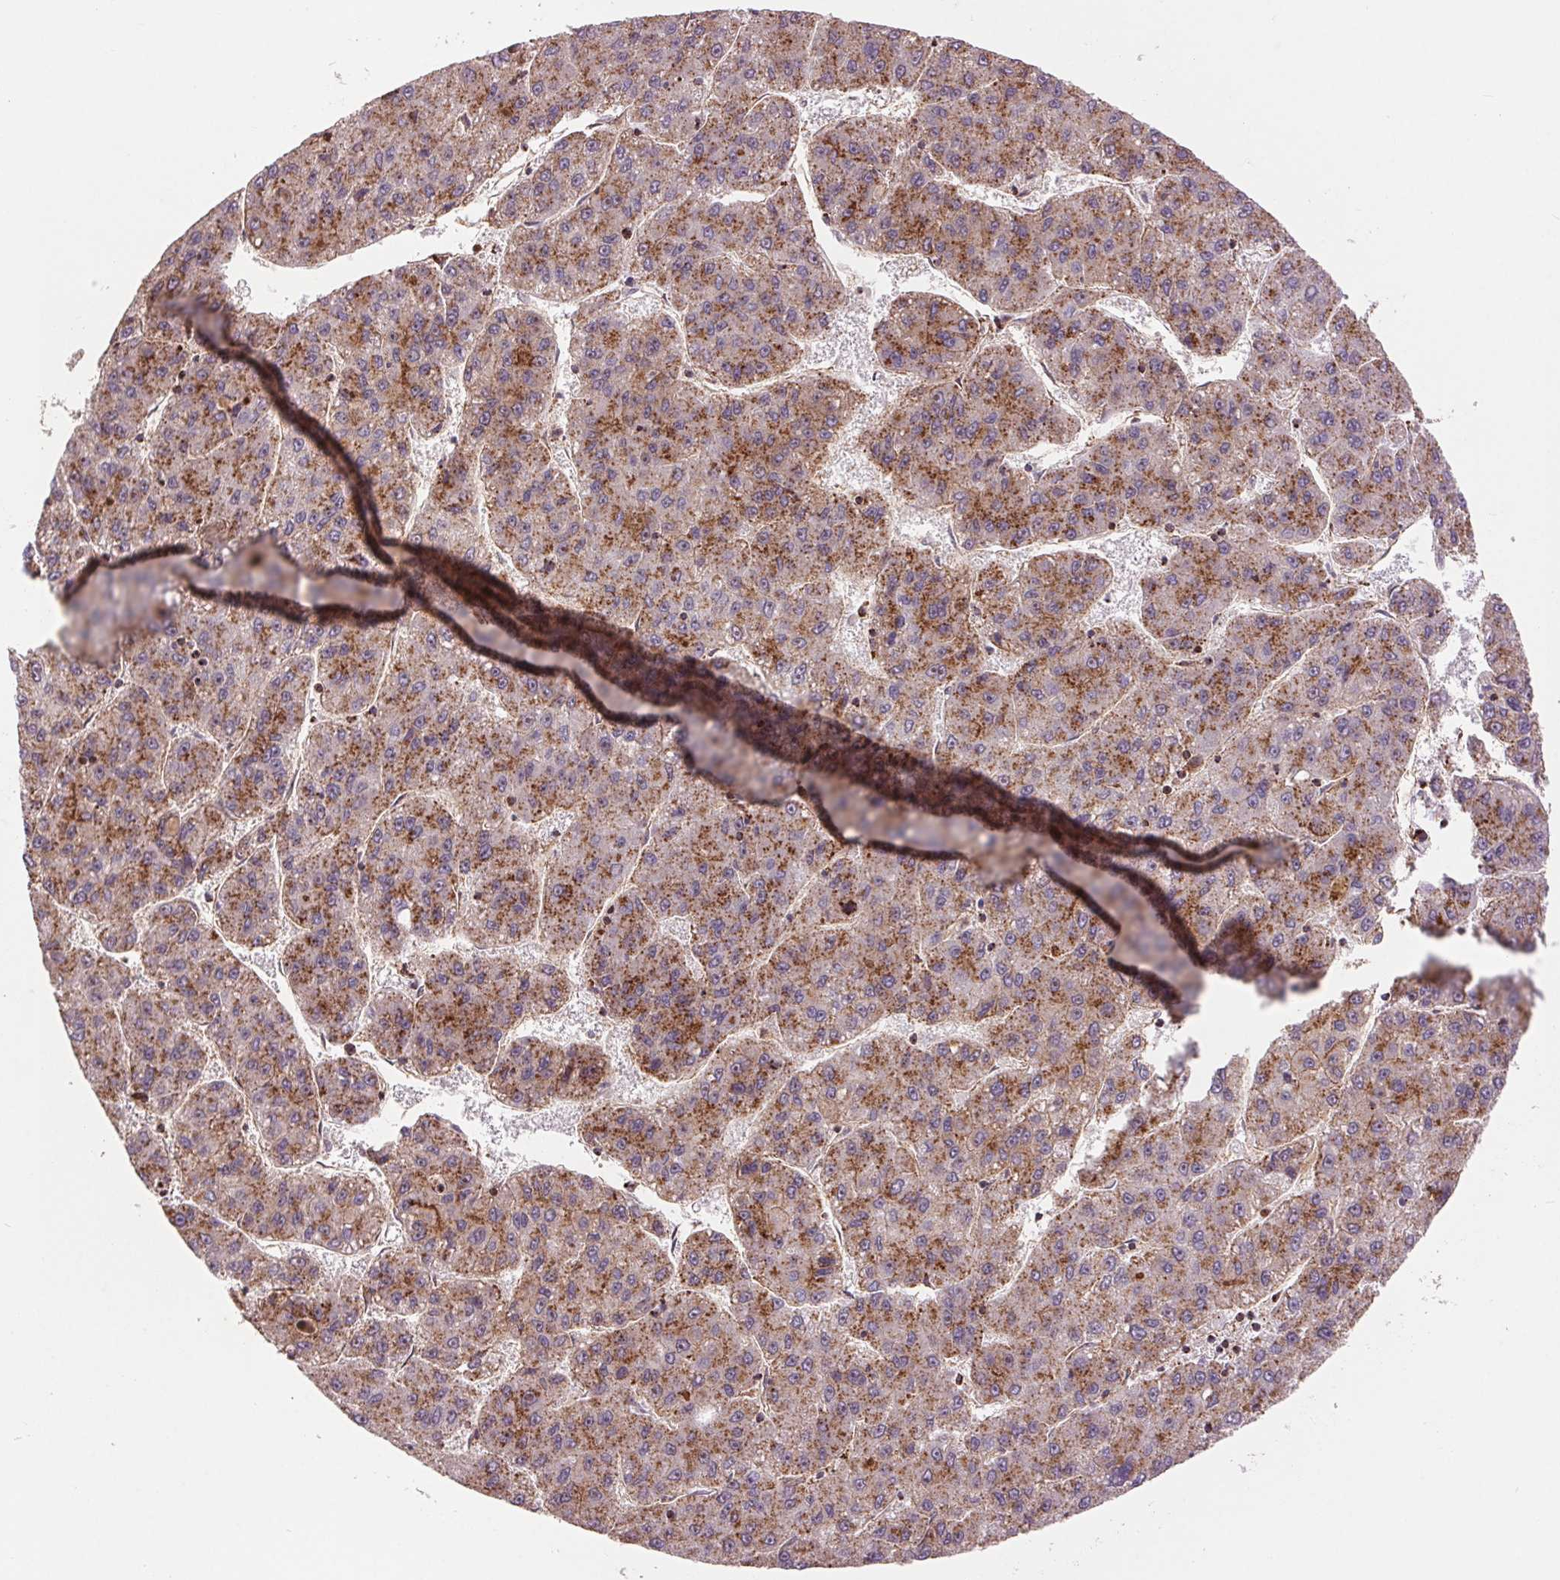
{"staining": {"intensity": "moderate", "quantity": ">75%", "location": "cytoplasmic/membranous"}, "tissue": "liver cancer", "cell_type": "Tumor cells", "image_type": "cancer", "snomed": [{"axis": "morphology", "description": "Carcinoma, Hepatocellular, NOS"}, {"axis": "topography", "description": "Liver"}], "caption": "Moderate cytoplasmic/membranous expression is identified in approximately >75% of tumor cells in liver cancer.", "gene": "CHMP4B", "patient": {"sex": "female", "age": 82}}